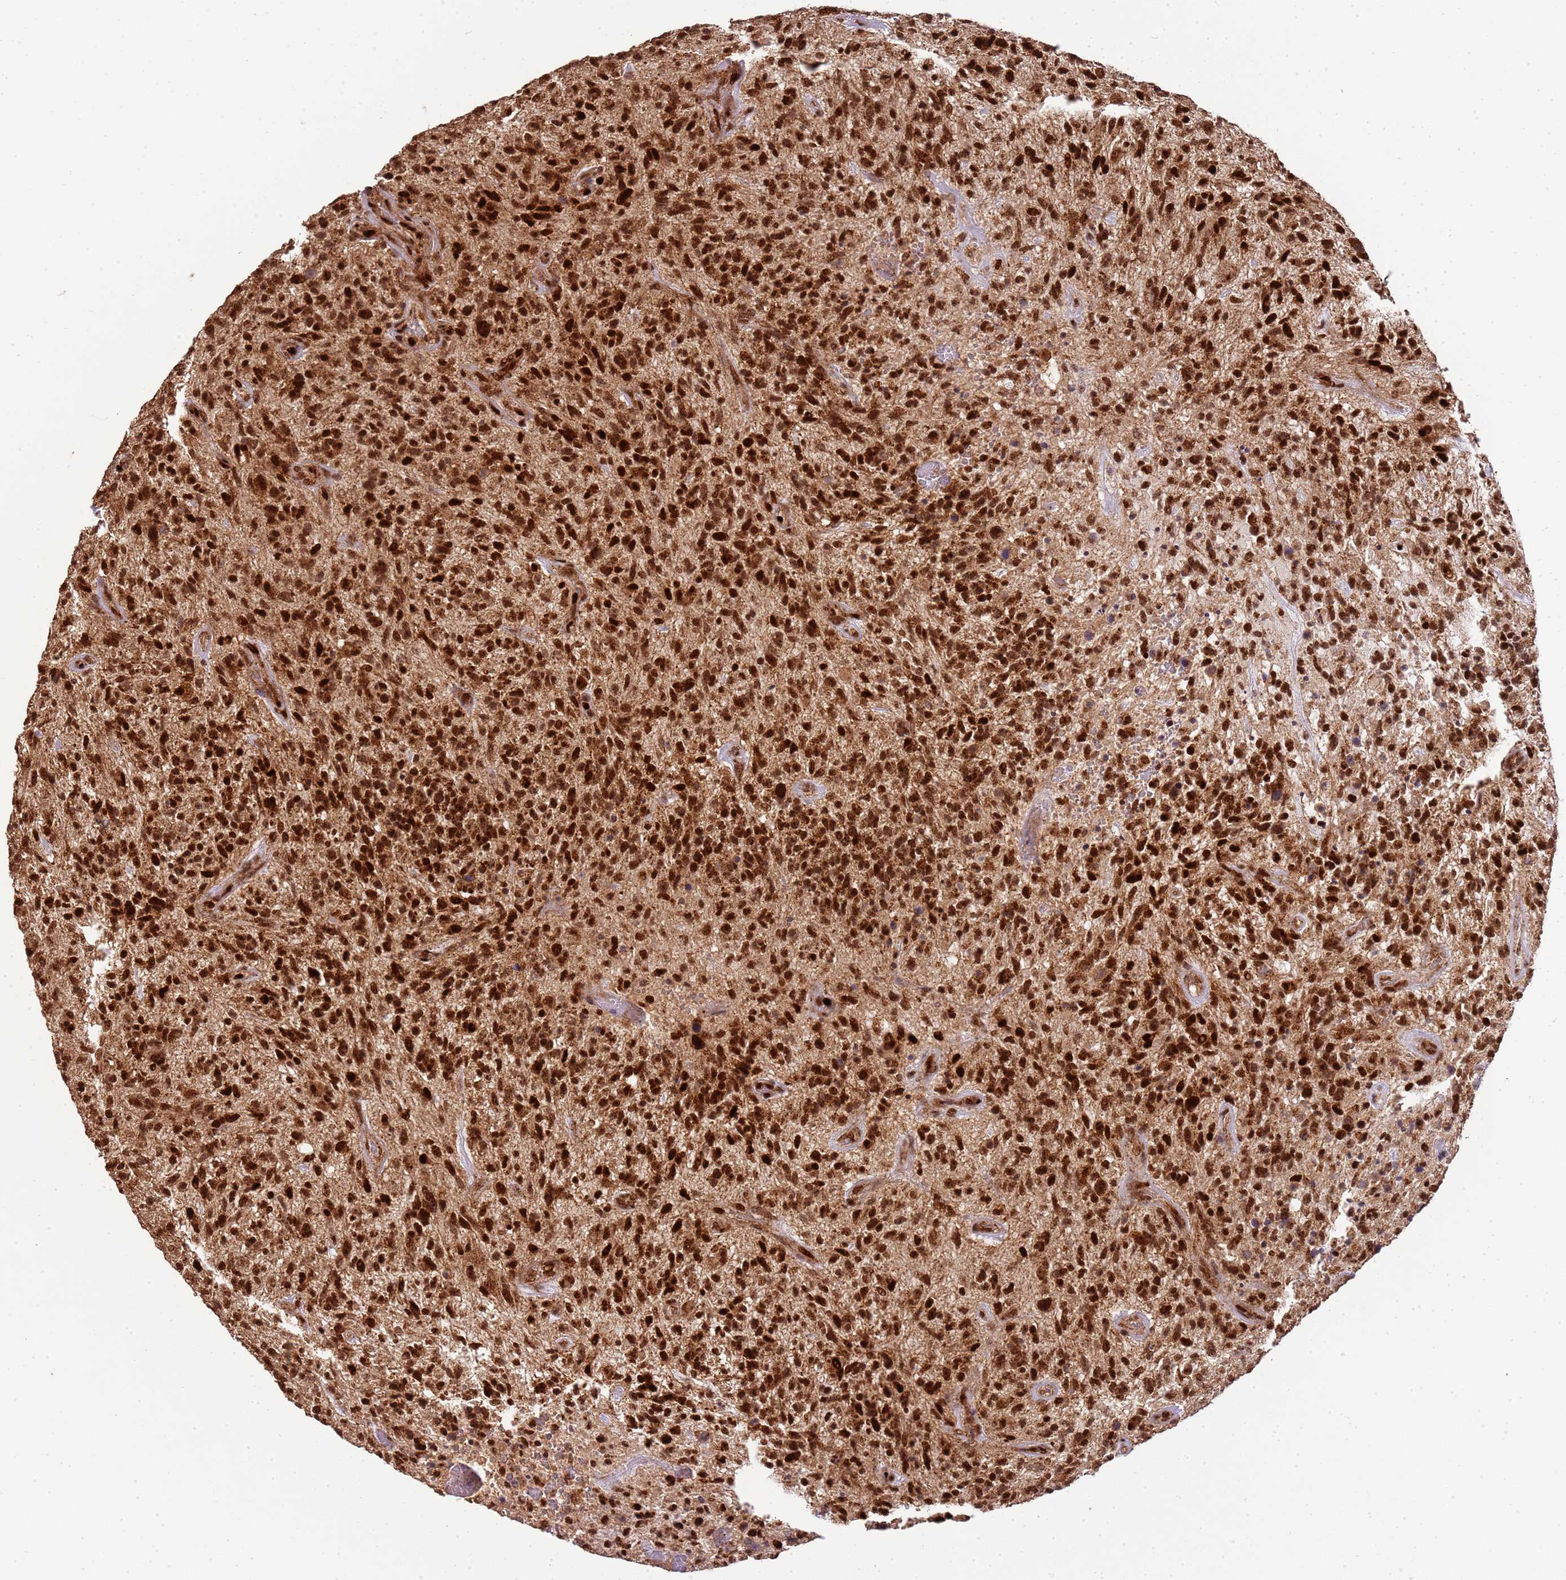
{"staining": {"intensity": "strong", "quantity": ">75%", "location": "nuclear"}, "tissue": "glioma", "cell_type": "Tumor cells", "image_type": "cancer", "snomed": [{"axis": "morphology", "description": "Glioma, malignant, High grade"}, {"axis": "topography", "description": "Brain"}], "caption": "An image showing strong nuclear positivity in approximately >75% of tumor cells in glioma, as visualized by brown immunohistochemical staining.", "gene": "PEX14", "patient": {"sex": "male", "age": 47}}